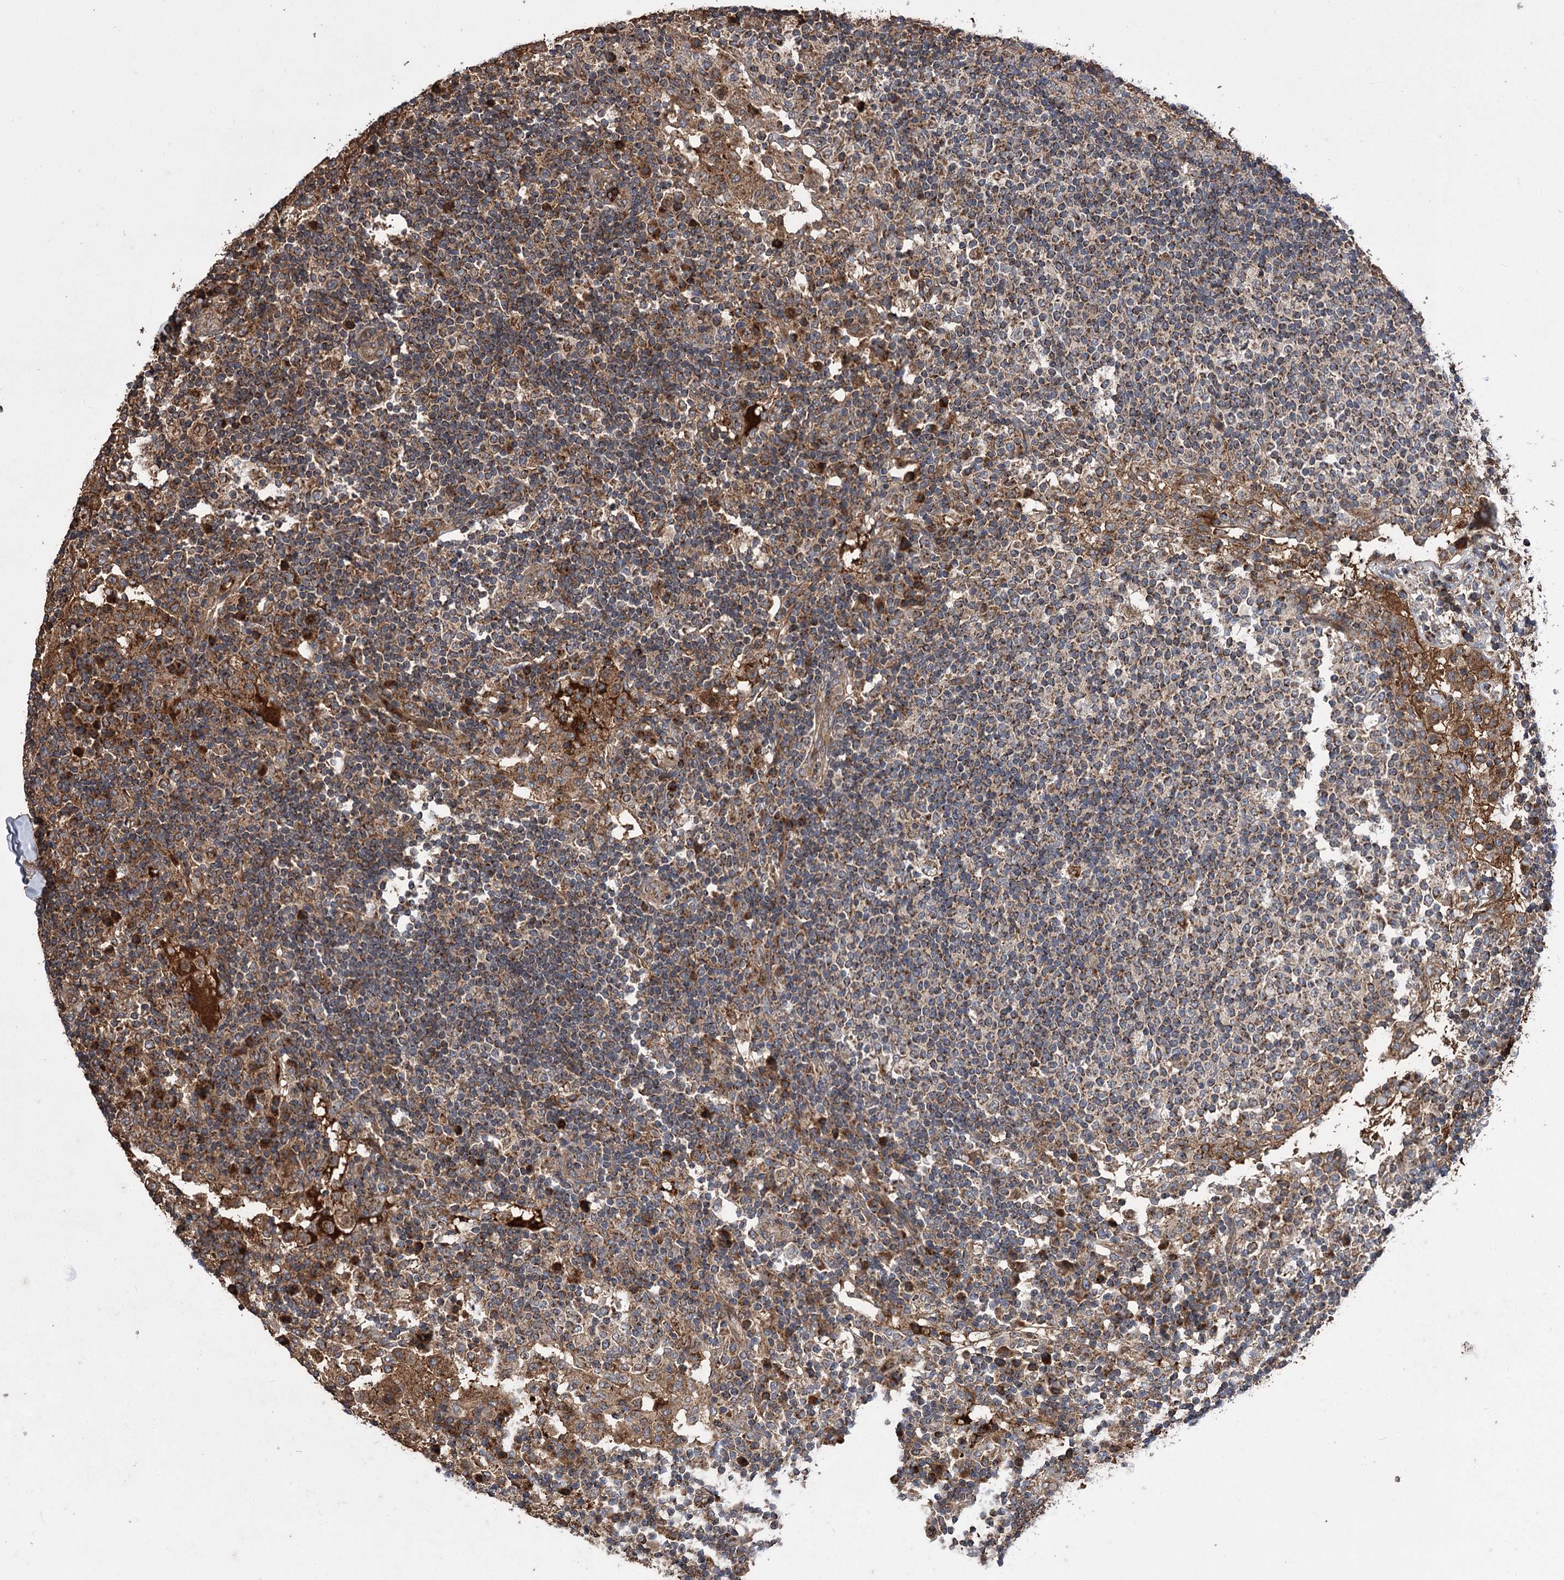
{"staining": {"intensity": "moderate", "quantity": "25%-75%", "location": "cytoplasmic/membranous"}, "tissue": "lymph node", "cell_type": "Germinal center cells", "image_type": "normal", "snomed": [{"axis": "morphology", "description": "Normal tissue, NOS"}, {"axis": "topography", "description": "Lymph node"}], "caption": "Germinal center cells reveal moderate cytoplasmic/membranous positivity in about 25%-75% of cells in unremarkable lymph node. (DAB (3,3'-diaminobenzidine) IHC, brown staining for protein, blue staining for nuclei).", "gene": "RASSF3", "patient": {"sex": "female", "age": 53}}